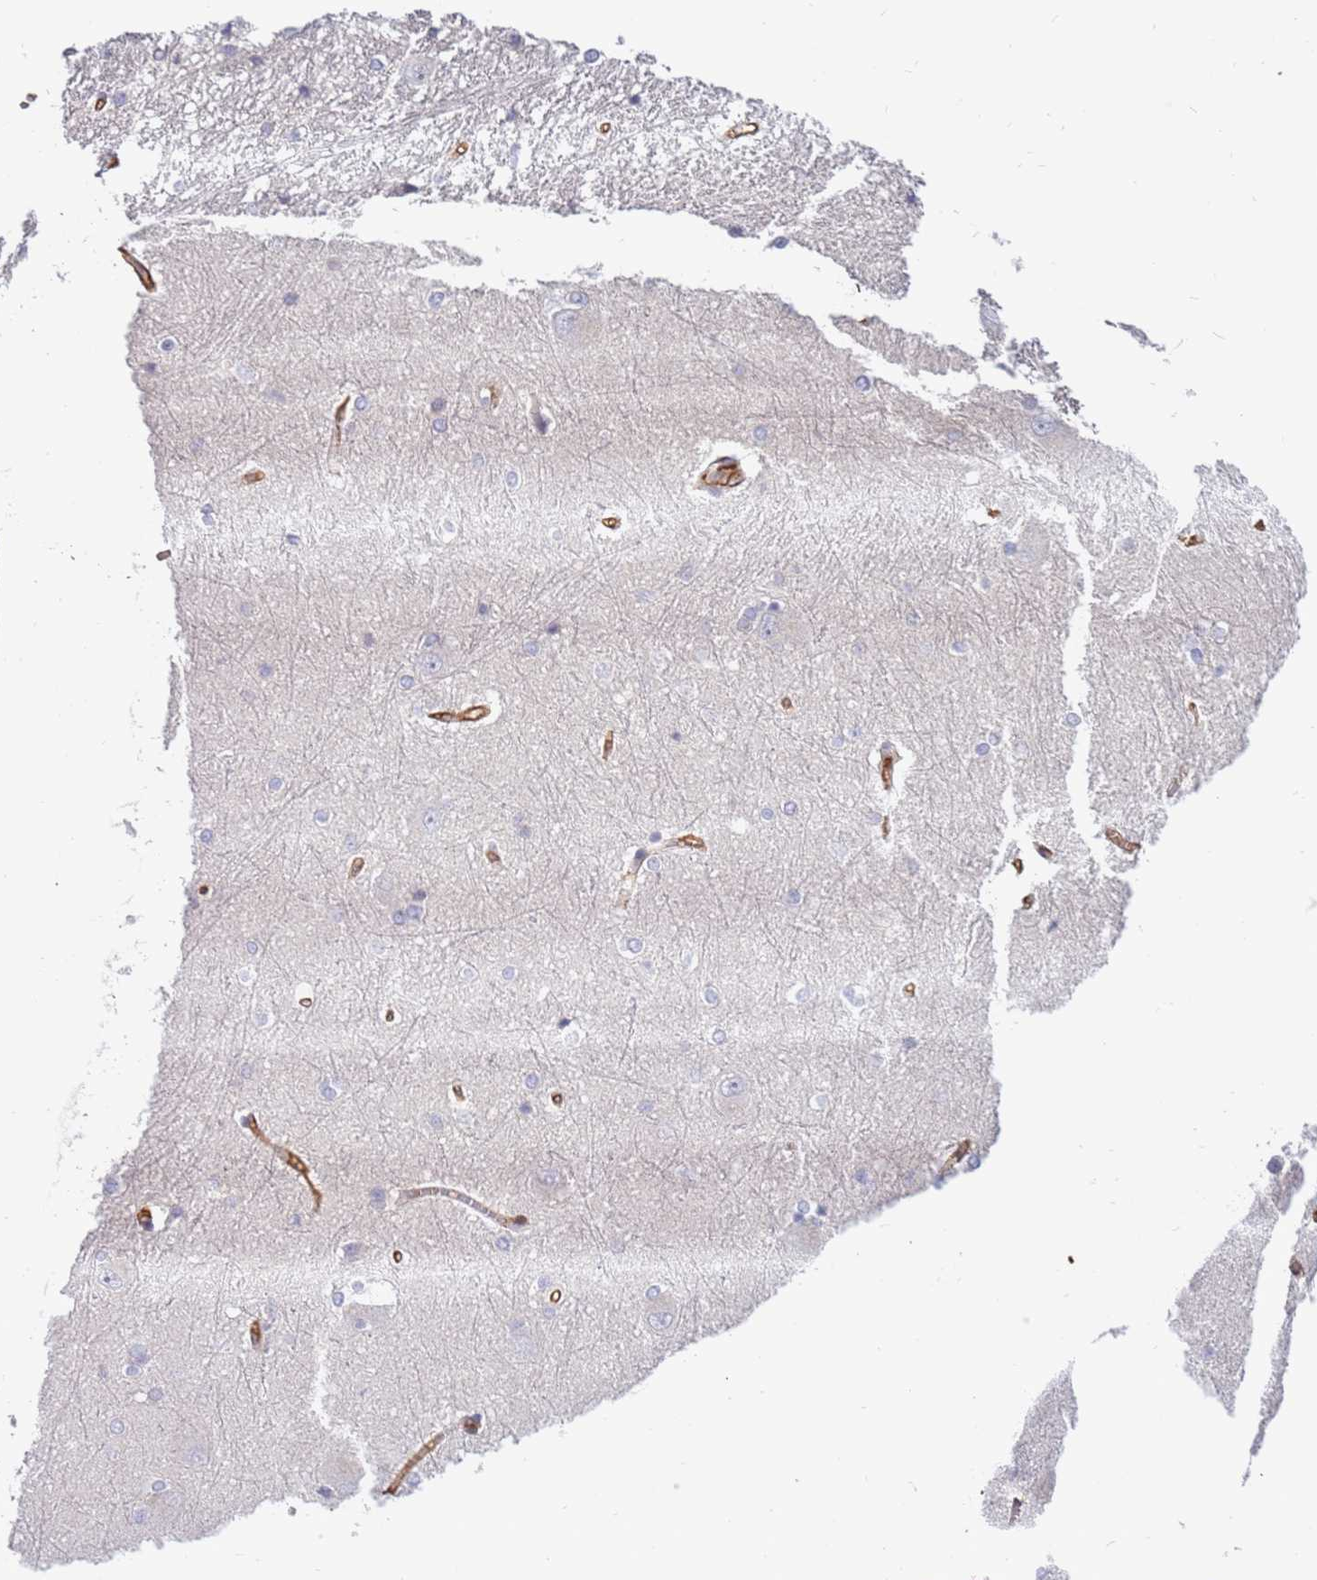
{"staining": {"intensity": "negative", "quantity": "none", "location": "none"}, "tissue": "caudate", "cell_type": "Glial cells", "image_type": "normal", "snomed": [{"axis": "morphology", "description": "Normal tissue, NOS"}, {"axis": "topography", "description": "Lateral ventricle wall"}], "caption": "Immunohistochemistry (IHC) of benign human caudate reveals no positivity in glial cells. (Stains: DAB immunohistochemistry with hematoxylin counter stain, Microscopy: brightfield microscopy at high magnification).", "gene": "ARHGEF35", "patient": {"sex": "male", "age": 37}}